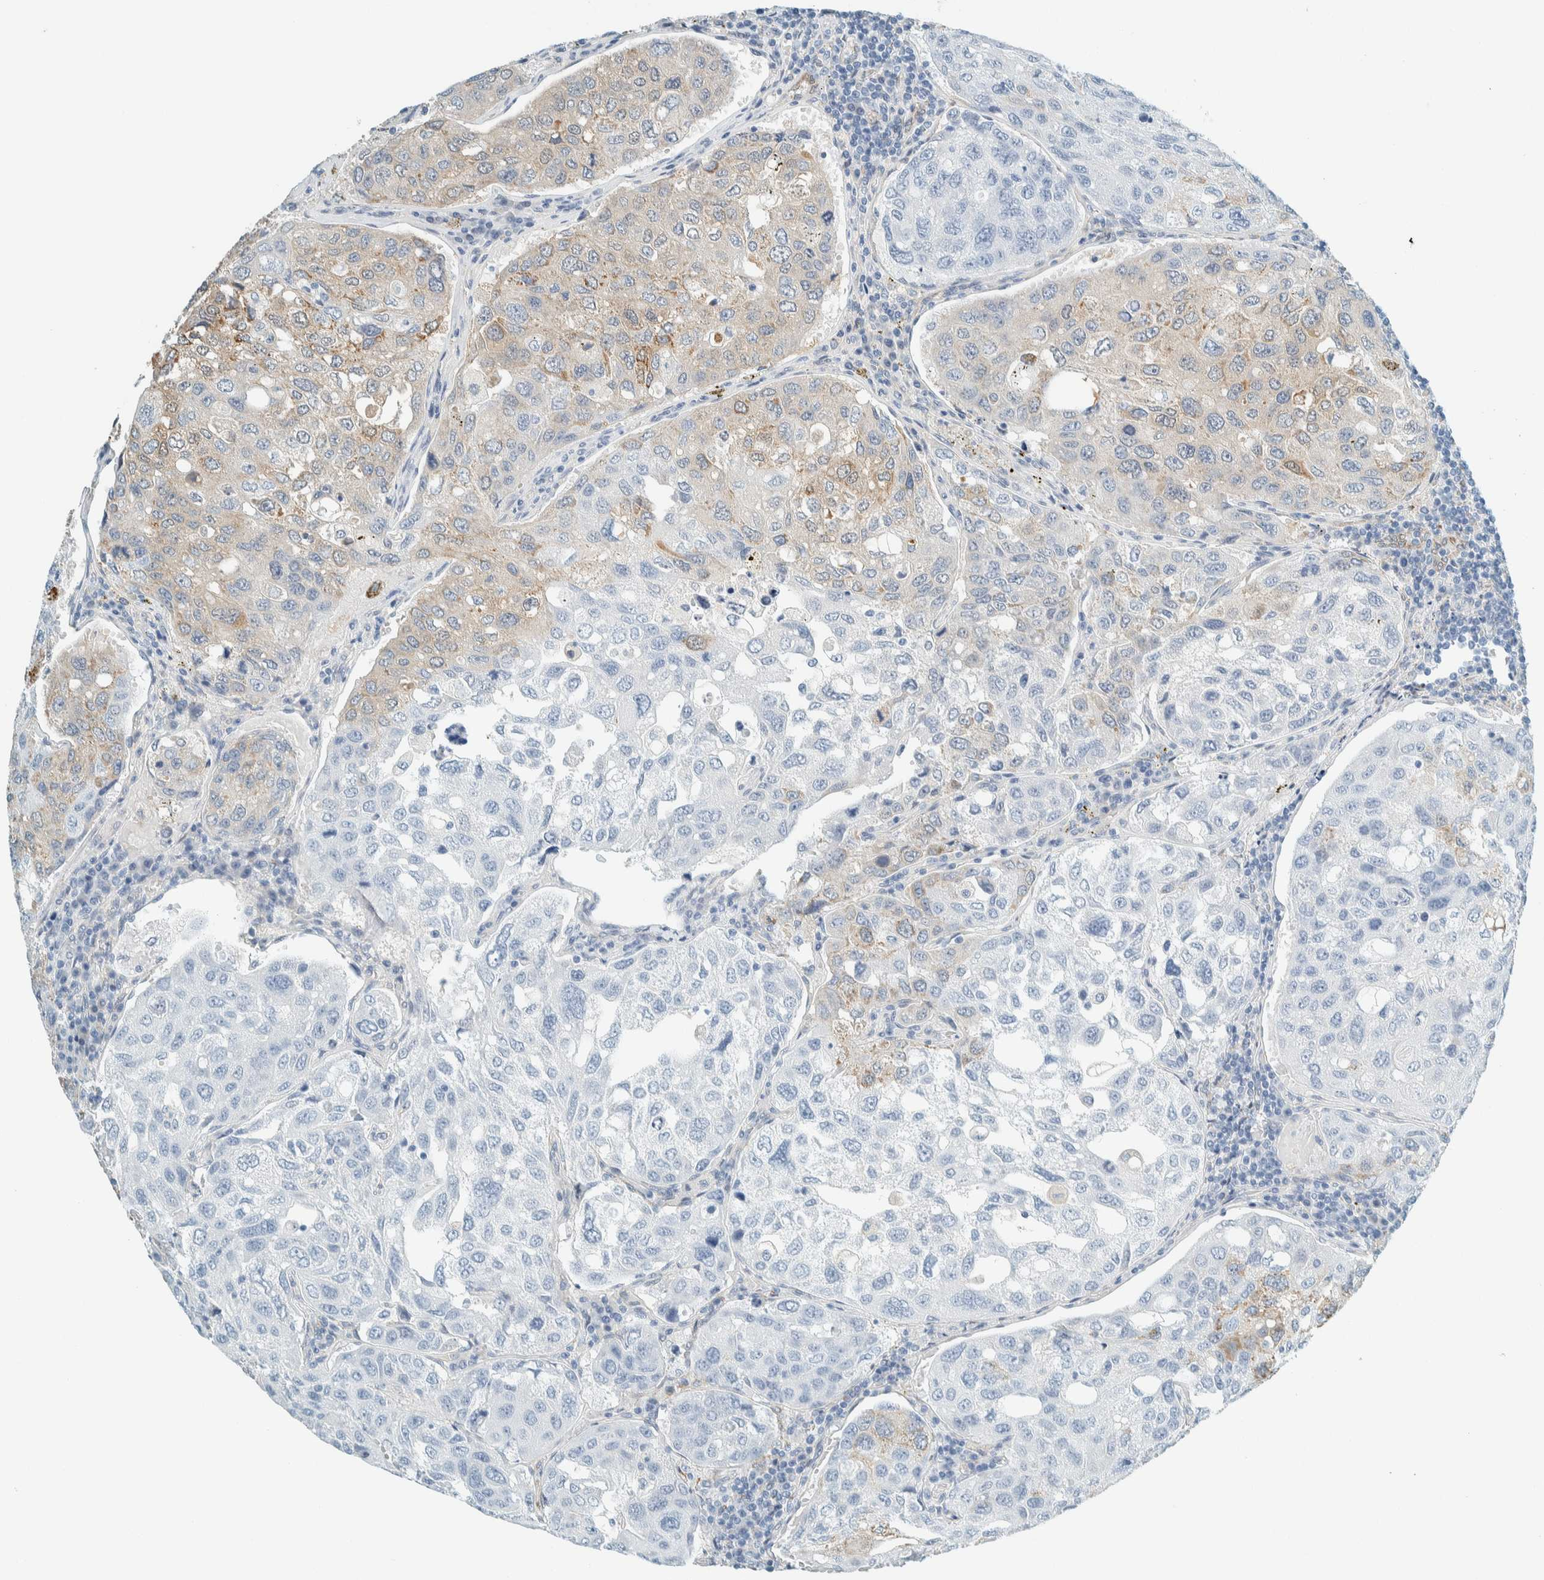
{"staining": {"intensity": "weak", "quantity": "25%-75%", "location": "cytoplasmic/membranous"}, "tissue": "urothelial cancer", "cell_type": "Tumor cells", "image_type": "cancer", "snomed": [{"axis": "morphology", "description": "Urothelial carcinoma, High grade"}, {"axis": "topography", "description": "Lymph node"}, {"axis": "topography", "description": "Urinary bladder"}], "caption": "Immunohistochemistry (IHC) of human urothelial cancer exhibits low levels of weak cytoplasmic/membranous expression in approximately 25%-75% of tumor cells. Nuclei are stained in blue.", "gene": "ALDH7A1", "patient": {"sex": "male", "age": 51}}